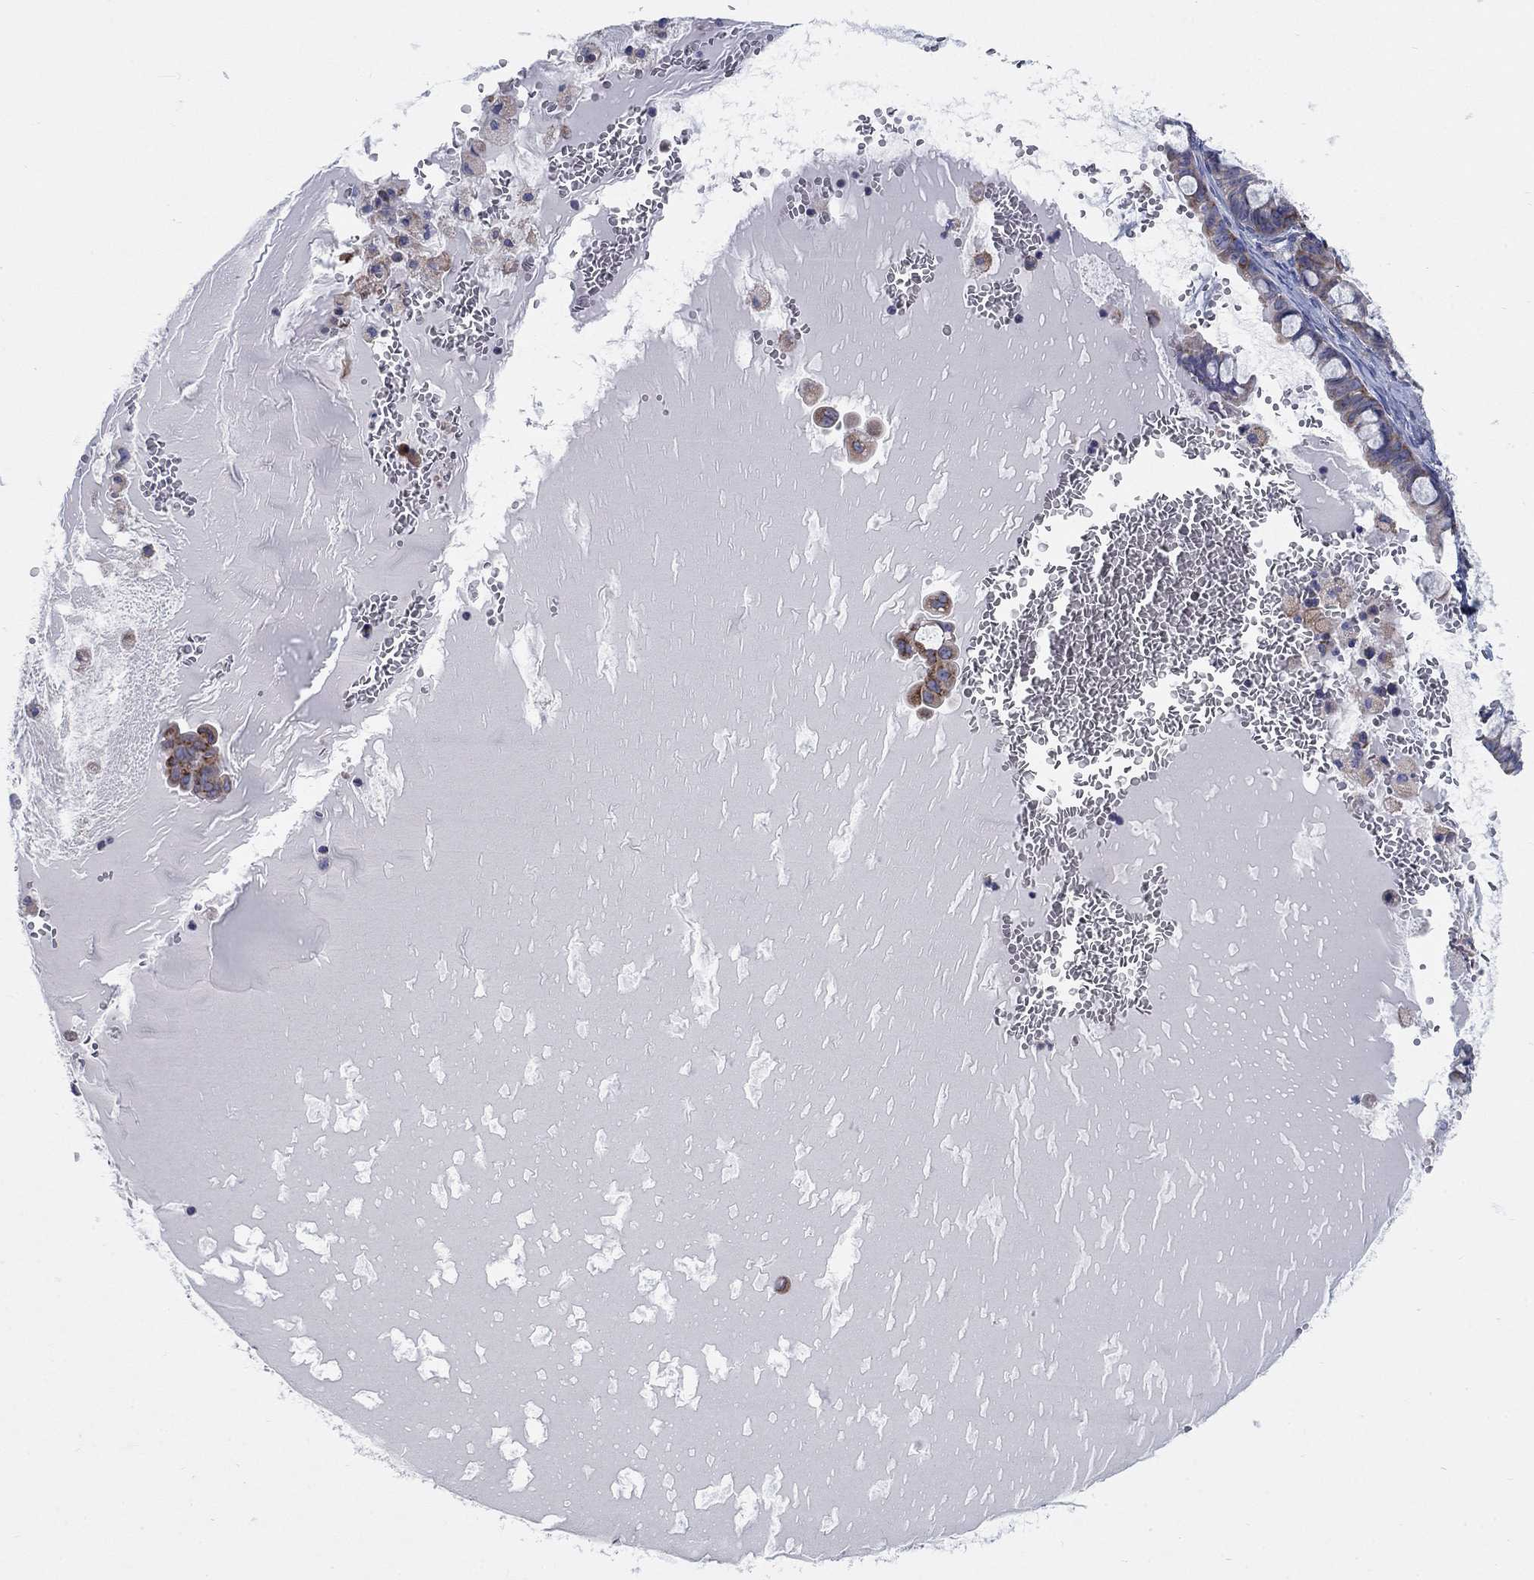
{"staining": {"intensity": "moderate", "quantity": "<25%", "location": "cytoplasmic/membranous"}, "tissue": "ovarian cancer", "cell_type": "Tumor cells", "image_type": "cancer", "snomed": [{"axis": "morphology", "description": "Cystadenocarcinoma, mucinous, NOS"}, {"axis": "topography", "description": "Ovary"}], "caption": "Immunohistochemical staining of ovarian cancer reveals low levels of moderate cytoplasmic/membranous protein positivity in about <25% of tumor cells. (Brightfield microscopy of DAB IHC at high magnification).", "gene": "TMEM59", "patient": {"sex": "female", "age": 63}}